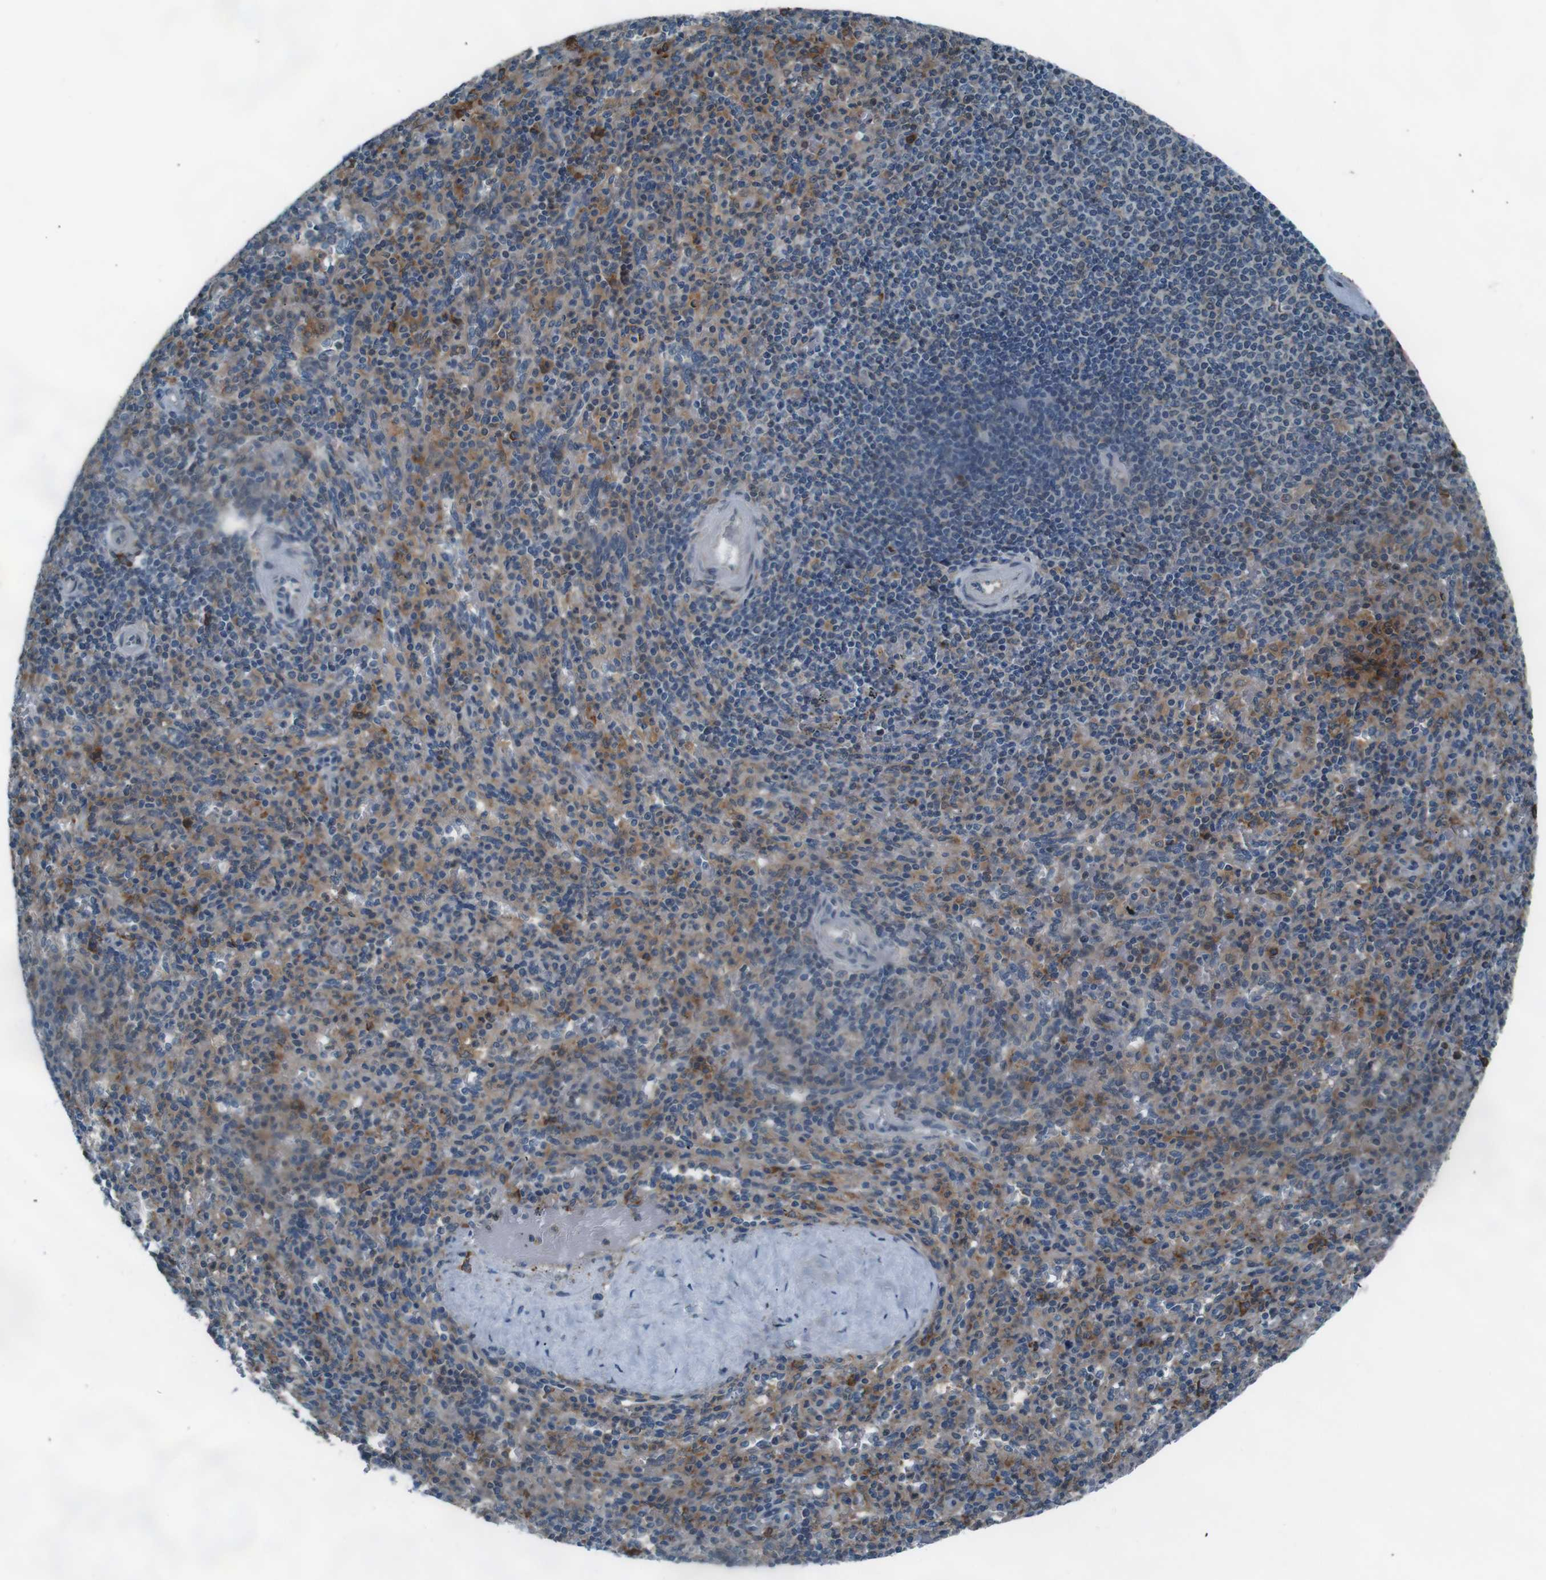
{"staining": {"intensity": "moderate", "quantity": ">75%", "location": "cytoplasmic/membranous"}, "tissue": "spleen", "cell_type": "Cells in red pulp", "image_type": "normal", "snomed": [{"axis": "morphology", "description": "Normal tissue, NOS"}, {"axis": "topography", "description": "Spleen"}], "caption": "High-power microscopy captured an immunohistochemistry histopathology image of normal spleen, revealing moderate cytoplasmic/membranous positivity in approximately >75% of cells in red pulp.", "gene": "SIGMAR1", "patient": {"sex": "male", "age": 36}}